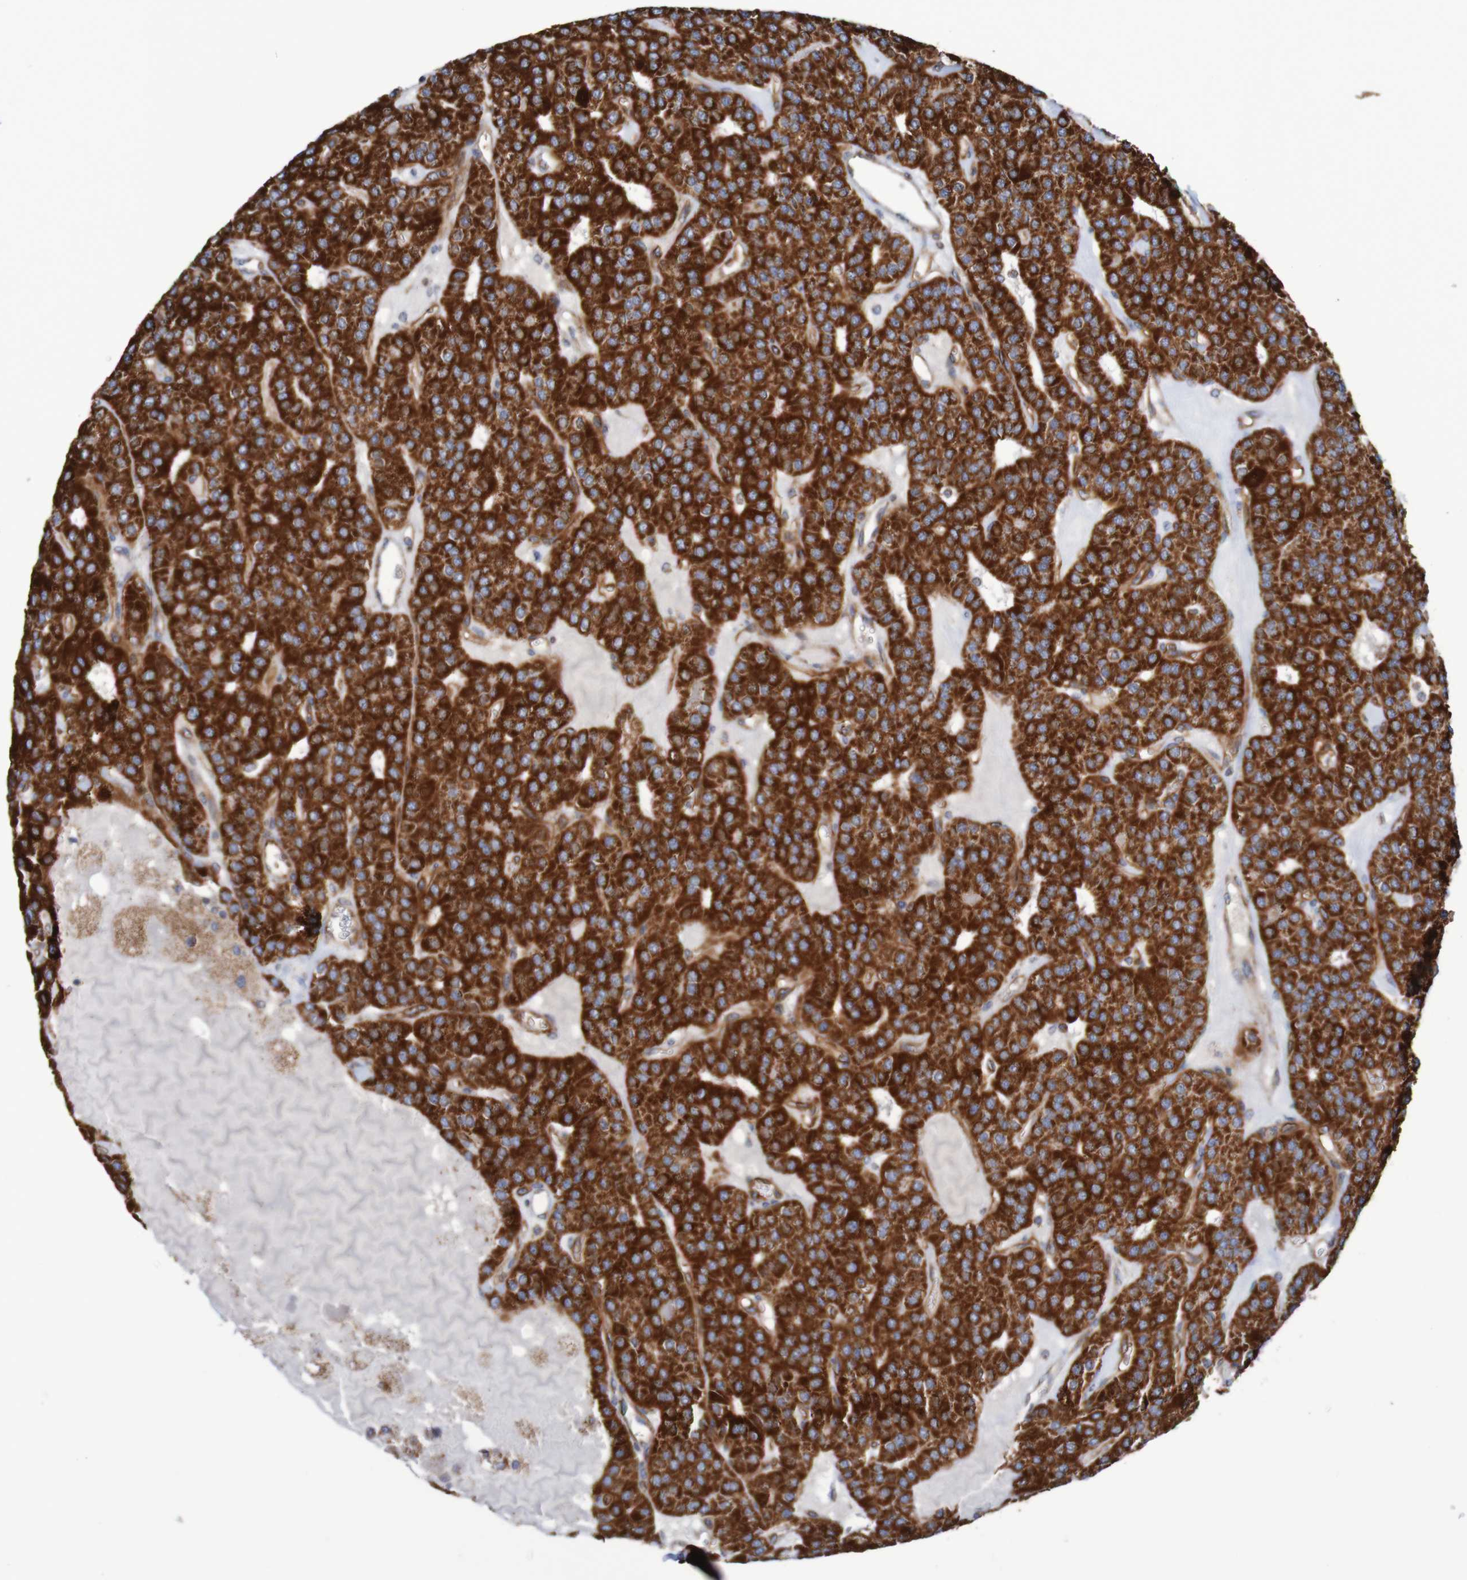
{"staining": {"intensity": "strong", "quantity": ">75%", "location": "cytoplasmic/membranous"}, "tissue": "parathyroid gland", "cell_type": "Glandular cells", "image_type": "normal", "snomed": [{"axis": "morphology", "description": "Normal tissue, NOS"}, {"axis": "morphology", "description": "Adenoma, NOS"}, {"axis": "topography", "description": "Parathyroid gland"}], "caption": "Glandular cells reveal strong cytoplasmic/membranous expression in about >75% of cells in benign parathyroid gland.", "gene": "MMEL1", "patient": {"sex": "female", "age": 86}}